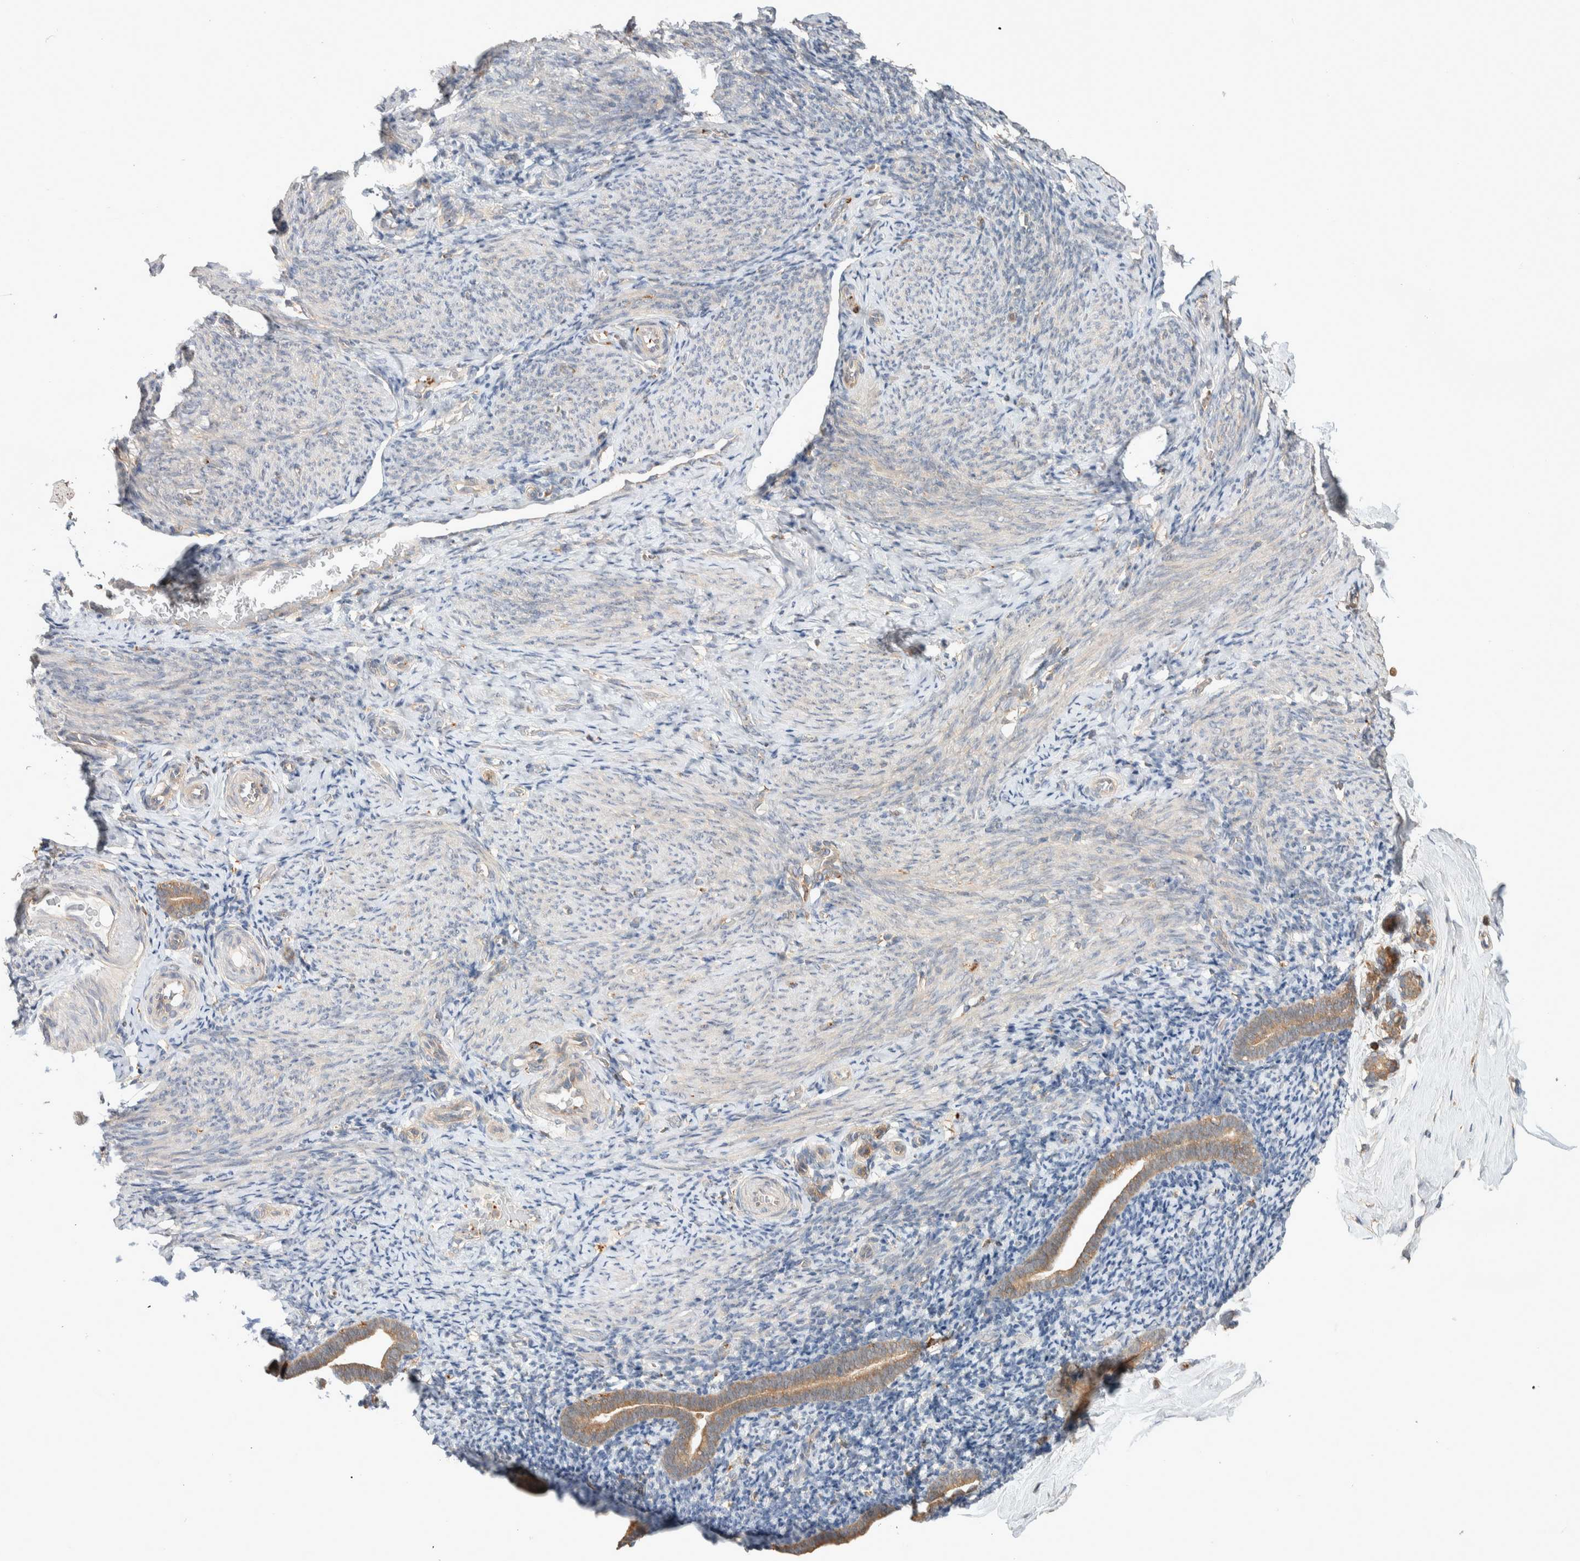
{"staining": {"intensity": "weak", "quantity": "<25%", "location": "cytoplasmic/membranous"}, "tissue": "endometrium", "cell_type": "Cells in endometrial stroma", "image_type": "normal", "snomed": [{"axis": "morphology", "description": "Normal tissue, NOS"}, {"axis": "topography", "description": "Endometrium"}], "caption": "Cells in endometrial stroma show no significant positivity in benign endometrium. The staining is performed using DAB (3,3'-diaminobenzidine) brown chromogen with nuclei counter-stained in using hematoxylin.", "gene": "DEPTOR", "patient": {"sex": "female", "age": 51}}